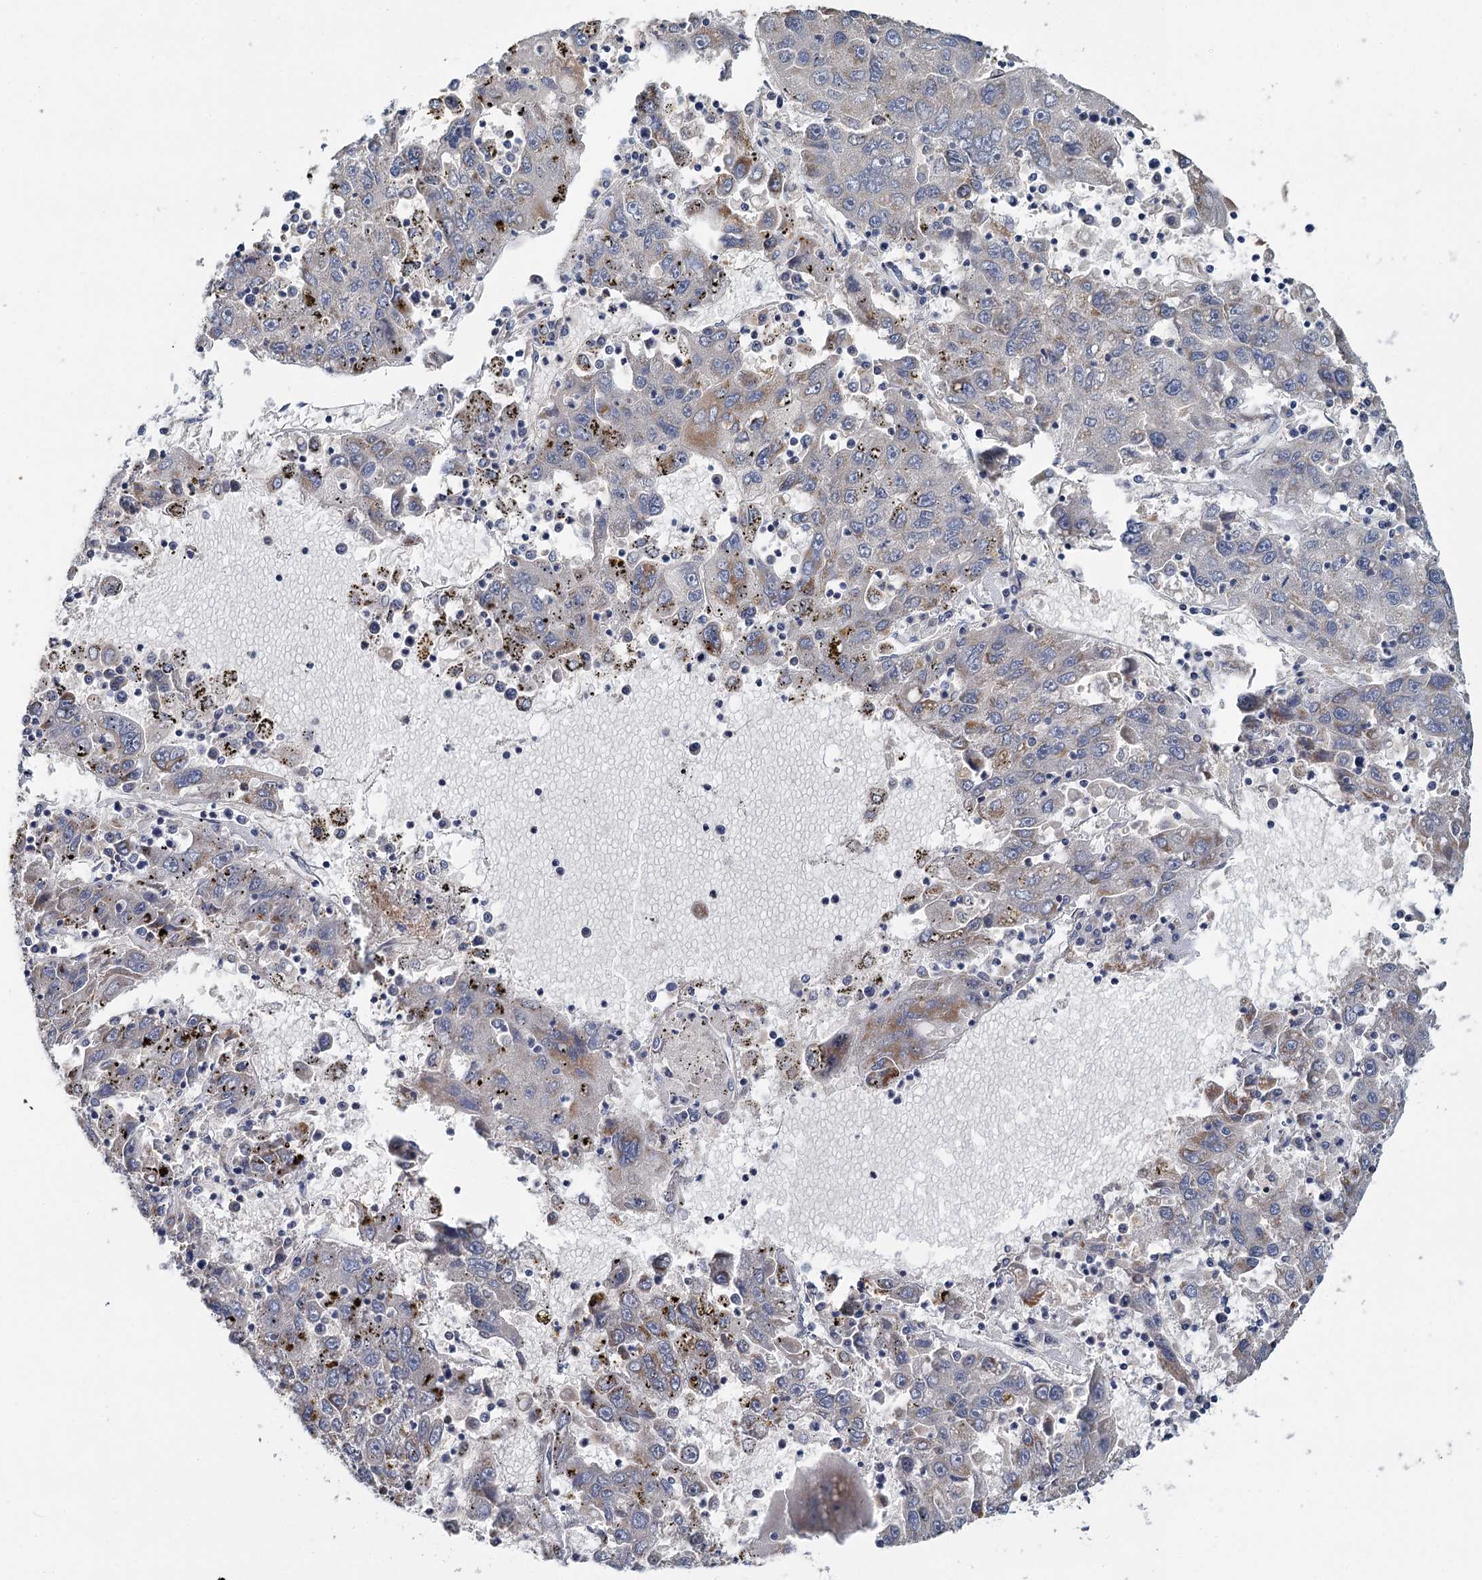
{"staining": {"intensity": "moderate", "quantity": "<25%", "location": "cytoplasmic/membranous"}, "tissue": "liver cancer", "cell_type": "Tumor cells", "image_type": "cancer", "snomed": [{"axis": "morphology", "description": "Carcinoma, Hepatocellular, NOS"}, {"axis": "topography", "description": "Liver"}], "caption": "Immunohistochemical staining of human hepatocellular carcinoma (liver) demonstrates low levels of moderate cytoplasmic/membranous protein expression in about <25% of tumor cells.", "gene": "ANKRD16", "patient": {"sex": "male", "age": 49}}